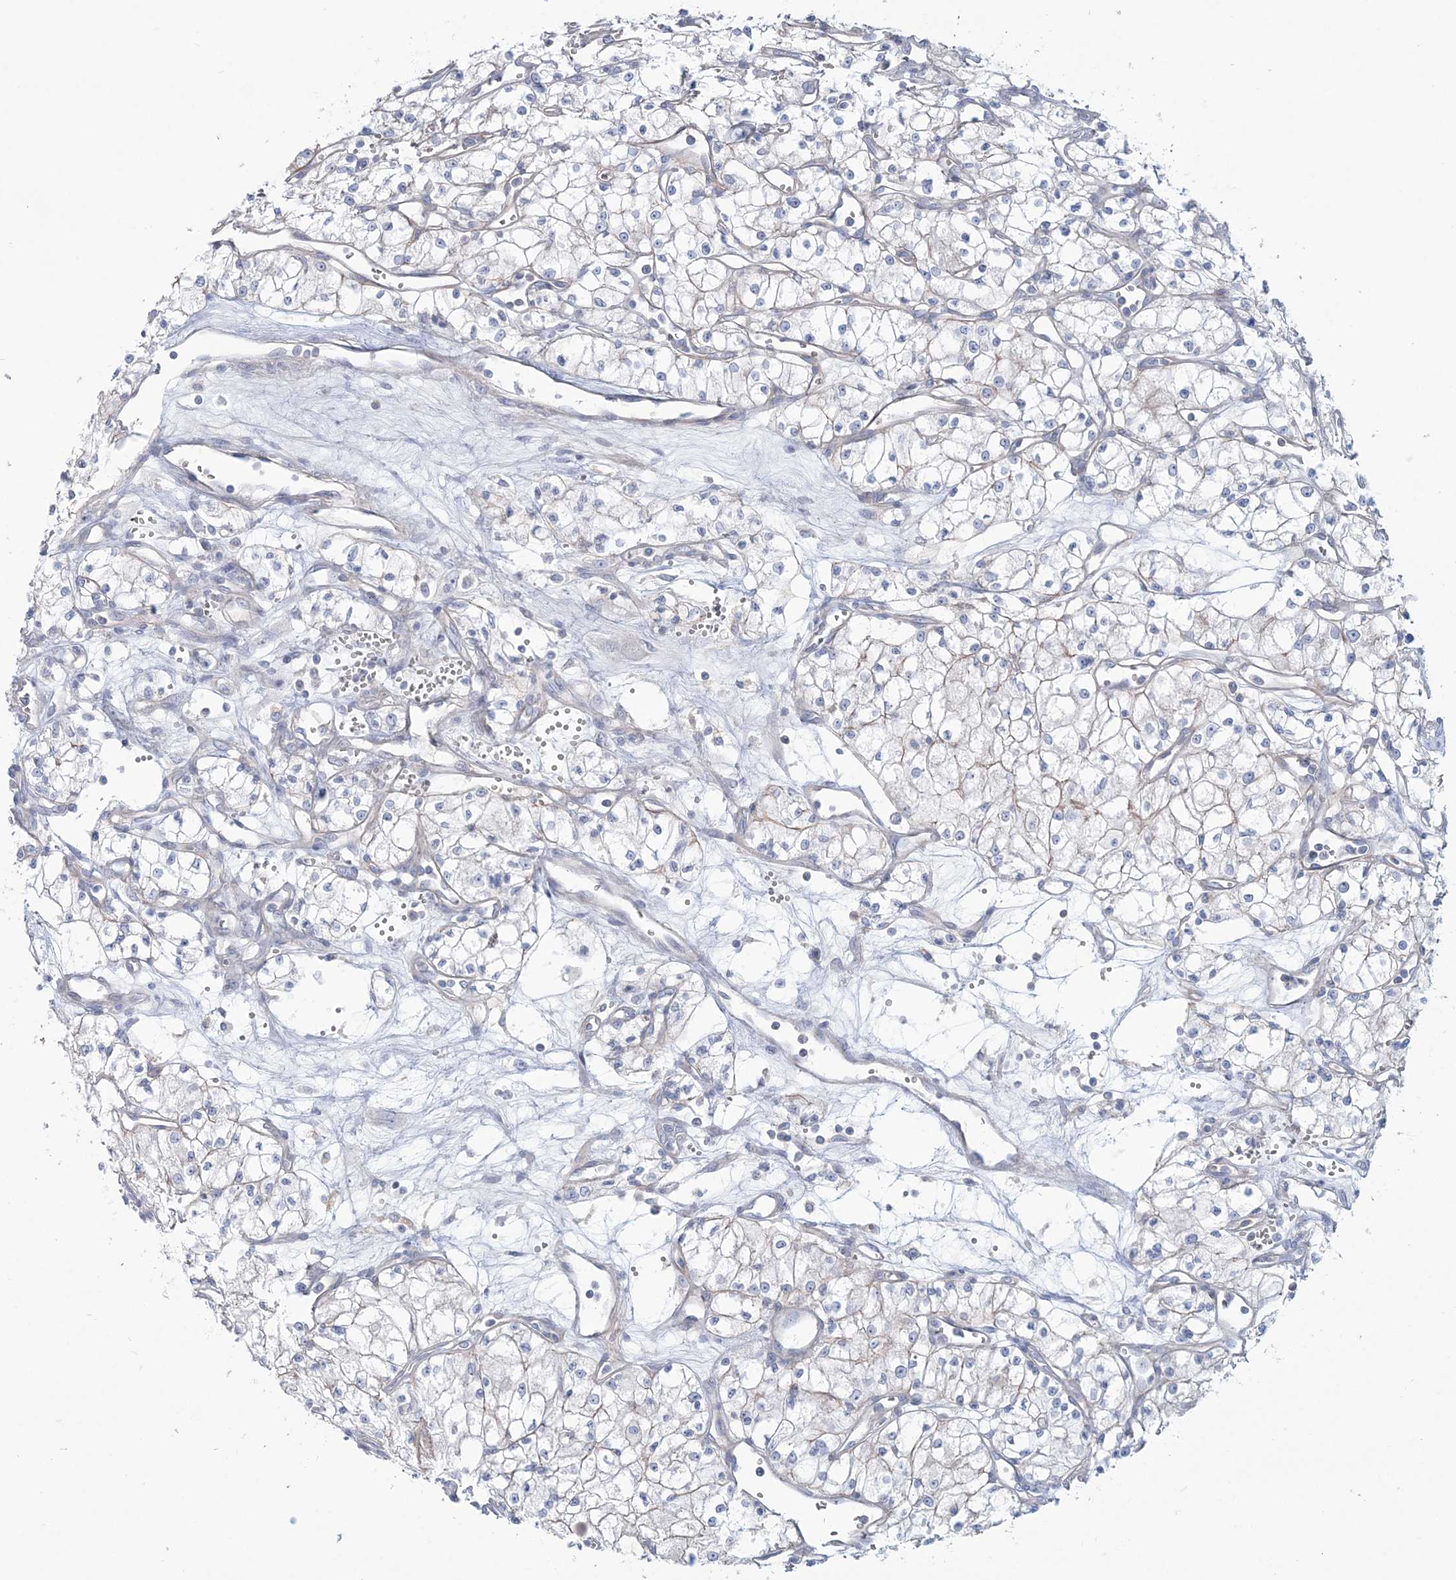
{"staining": {"intensity": "negative", "quantity": "none", "location": "none"}, "tissue": "renal cancer", "cell_type": "Tumor cells", "image_type": "cancer", "snomed": [{"axis": "morphology", "description": "Adenocarcinoma, NOS"}, {"axis": "topography", "description": "Kidney"}], "caption": "Renal cancer stained for a protein using IHC exhibits no positivity tumor cells.", "gene": "ADGB", "patient": {"sex": "male", "age": 59}}